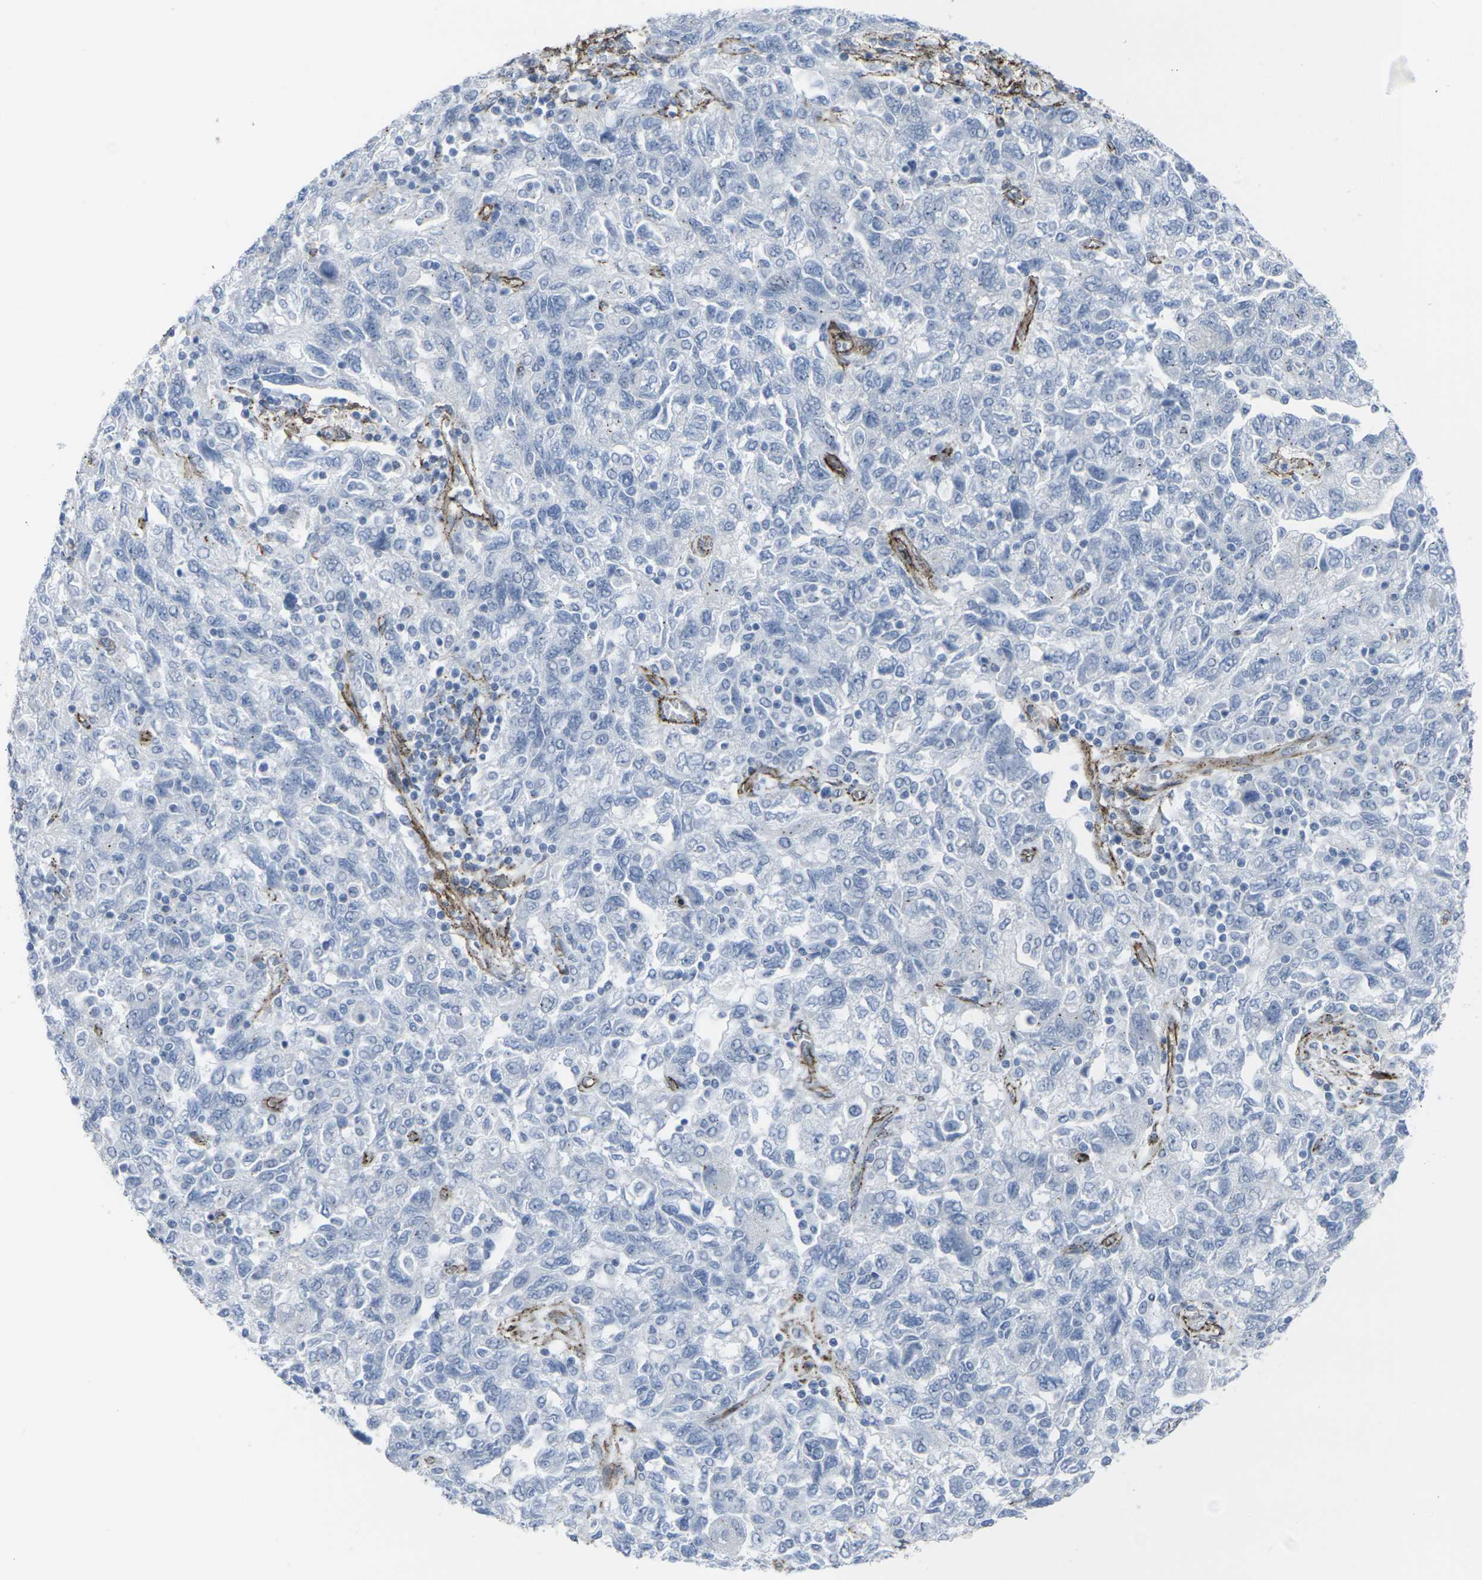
{"staining": {"intensity": "negative", "quantity": "none", "location": "none"}, "tissue": "ovarian cancer", "cell_type": "Tumor cells", "image_type": "cancer", "snomed": [{"axis": "morphology", "description": "Carcinoma, NOS"}, {"axis": "morphology", "description": "Cystadenocarcinoma, serous, NOS"}, {"axis": "topography", "description": "Ovary"}], "caption": "The image reveals no staining of tumor cells in carcinoma (ovarian).", "gene": "CDH11", "patient": {"sex": "female", "age": 69}}